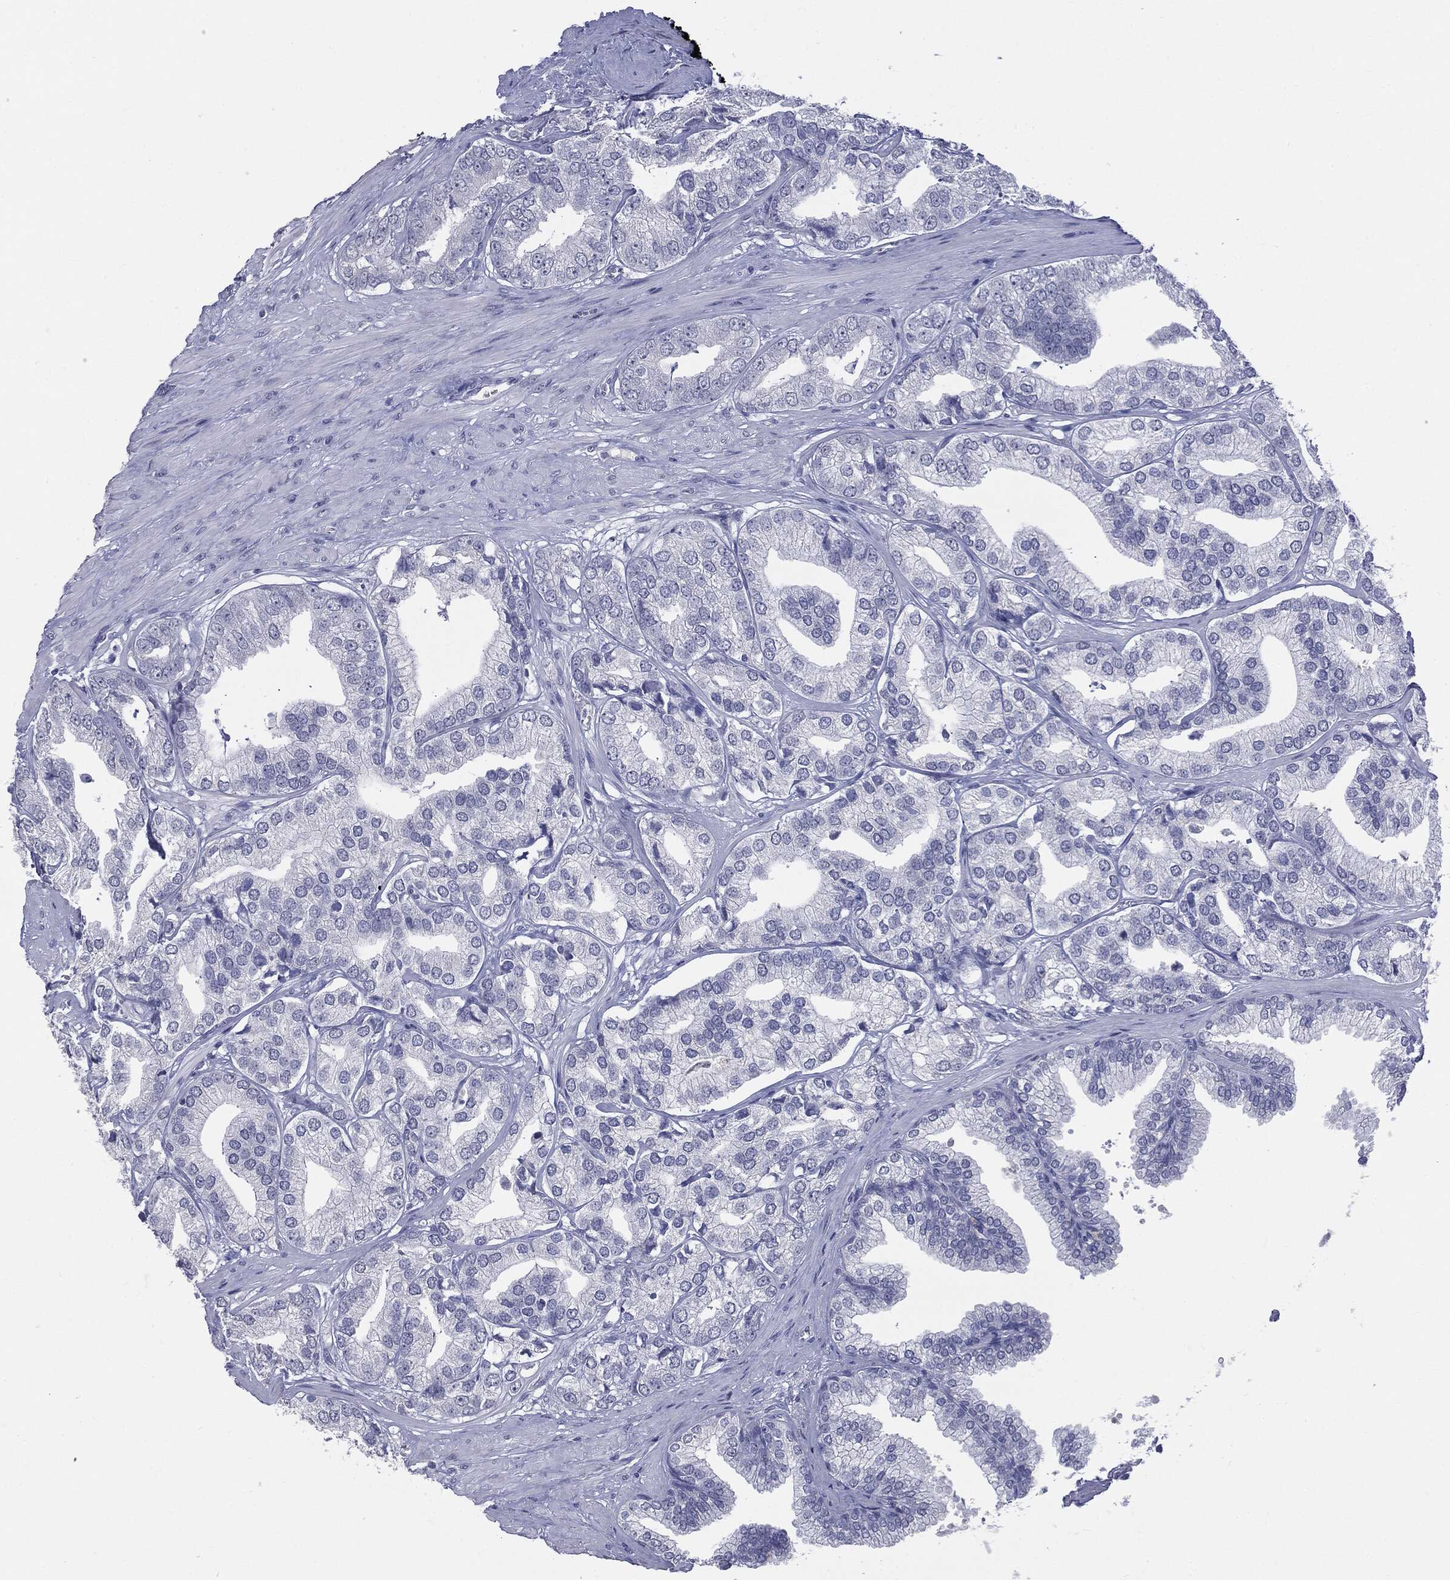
{"staining": {"intensity": "negative", "quantity": "none", "location": "none"}, "tissue": "prostate cancer", "cell_type": "Tumor cells", "image_type": "cancer", "snomed": [{"axis": "morphology", "description": "Adenocarcinoma, High grade"}, {"axis": "topography", "description": "Prostate"}], "caption": "DAB immunohistochemical staining of prostate cancer (high-grade adenocarcinoma) shows no significant expression in tumor cells.", "gene": "TSHB", "patient": {"sex": "male", "age": 58}}